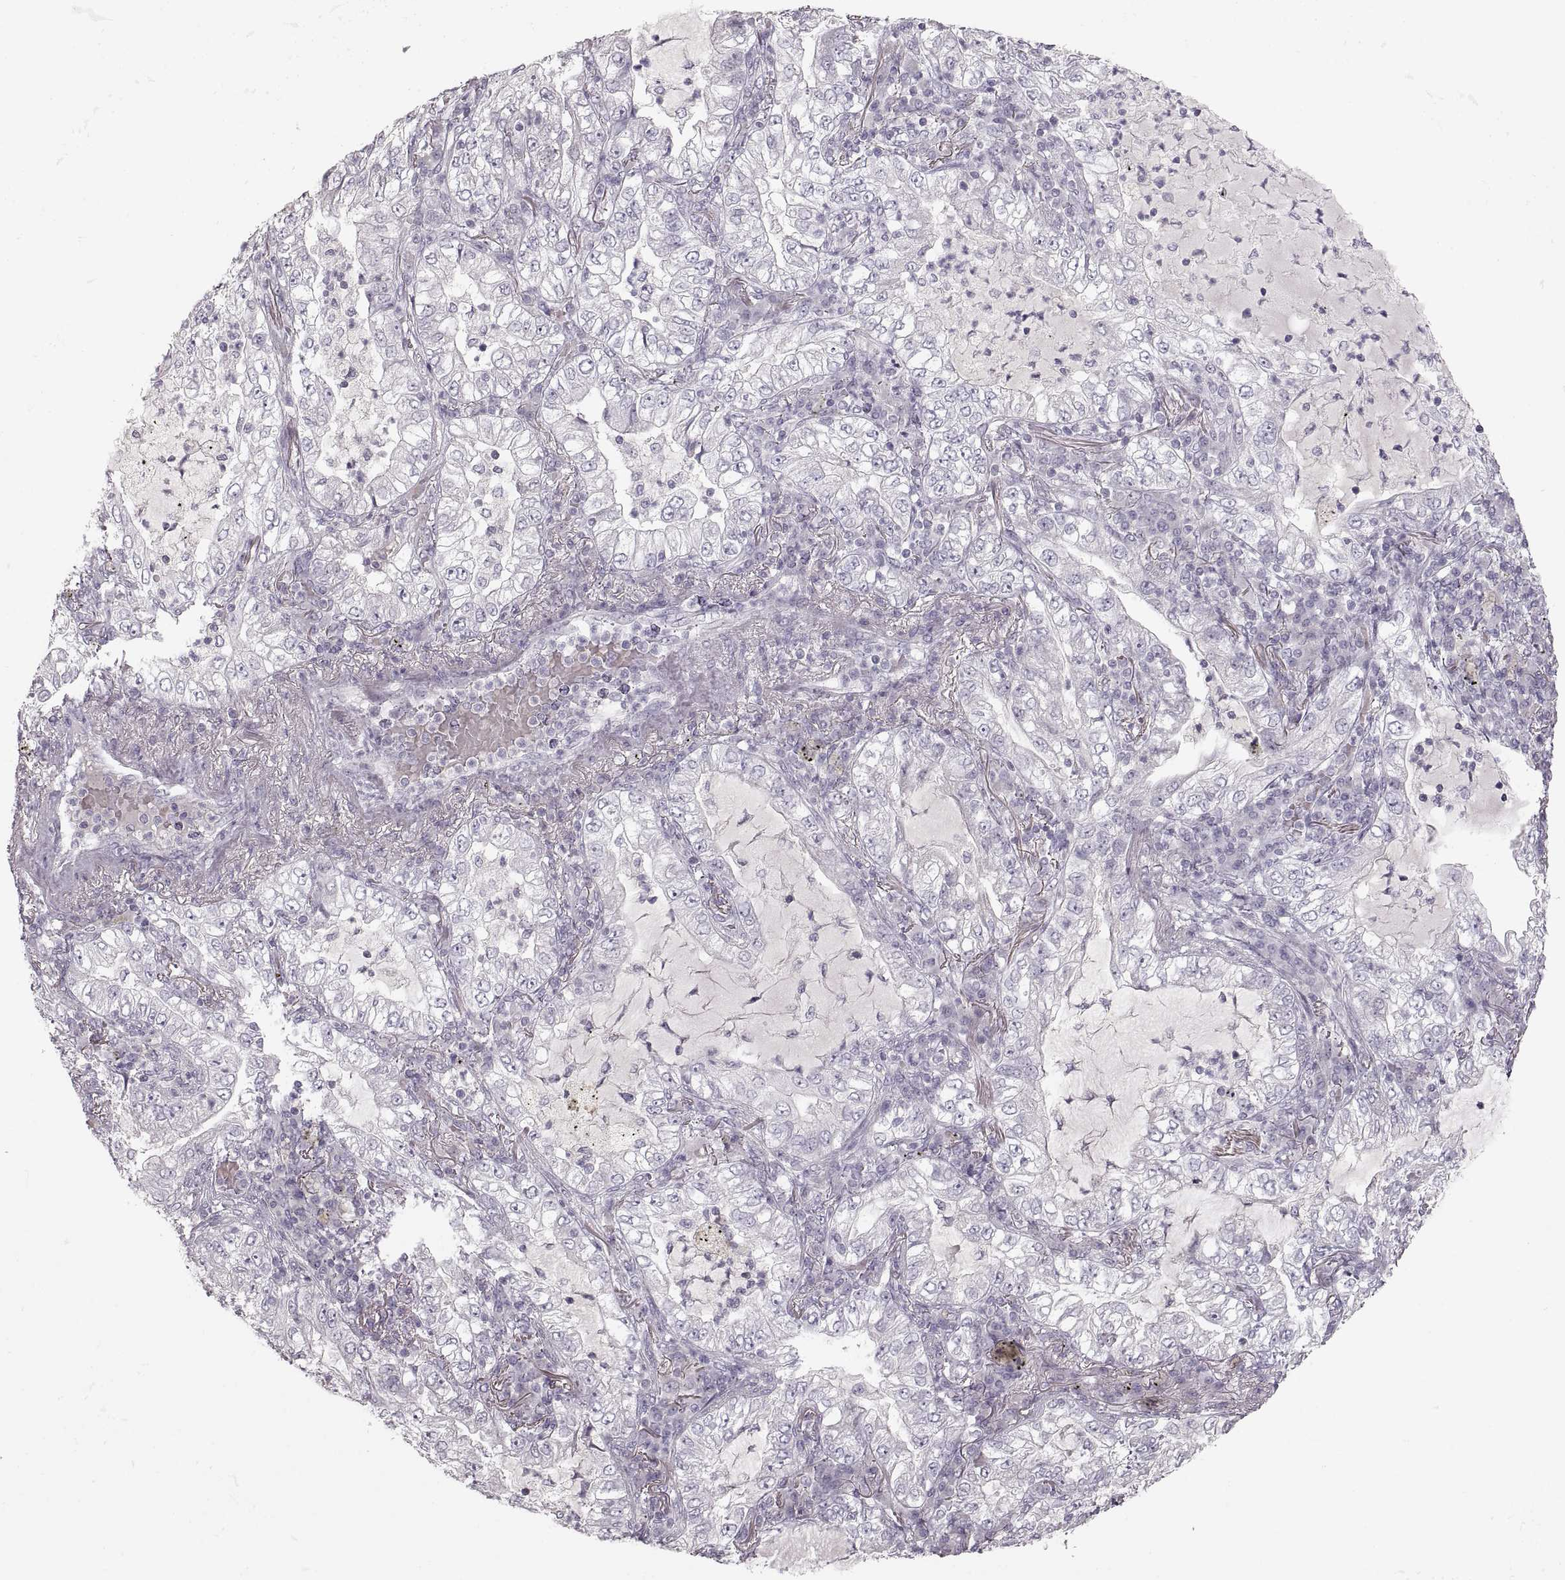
{"staining": {"intensity": "negative", "quantity": "none", "location": "none"}, "tissue": "lung cancer", "cell_type": "Tumor cells", "image_type": "cancer", "snomed": [{"axis": "morphology", "description": "Adenocarcinoma, NOS"}, {"axis": "topography", "description": "Lung"}], "caption": "IHC histopathology image of lung adenocarcinoma stained for a protein (brown), which demonstrates no staining in tumor cells. Brightfield microscopy of immunohistochemistry (IHC) stained with DAB (brown) and hematoxylin (blue), captured at high magnification.", "gene": "PCSK2", "patient": {"sex": "female", "age": 73}}